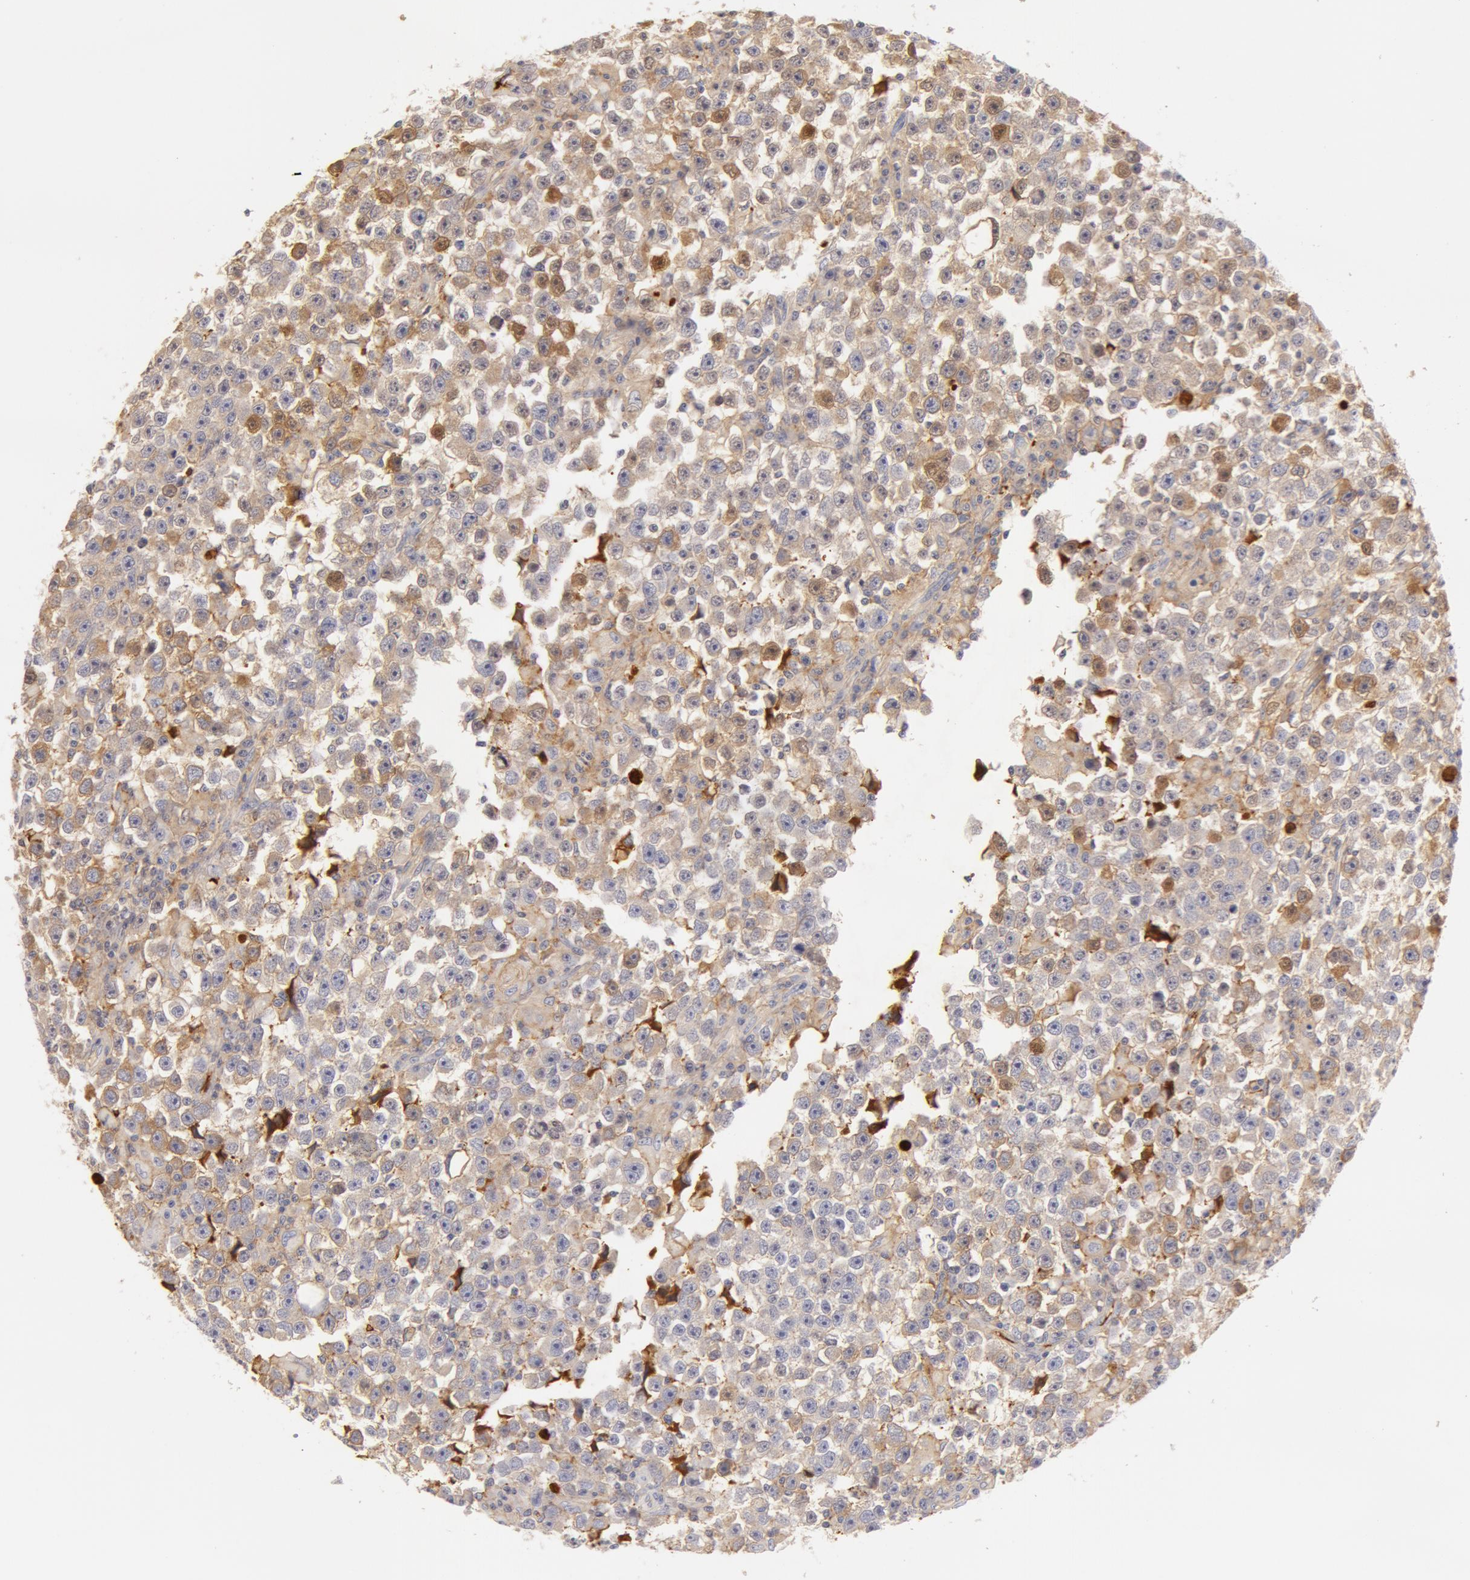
{"staining": {"intensity": "weak", "quantity": "<25%", "location": "cytoplasmic/membranous"}, "tissue": "testis cancer", "cell_type": "Tumor cells", "image_type": "cancer", "snomed": [{"axis": "morphology", "description": "Seminoma, NOS"}, {"axis": "topography", "description": "Testis"}], "caption": "Tumor cells show no significant positivity in testis cancer (seminoma).", "gene": "AHSG", "patient": {"sex": "male", "age": 33}}